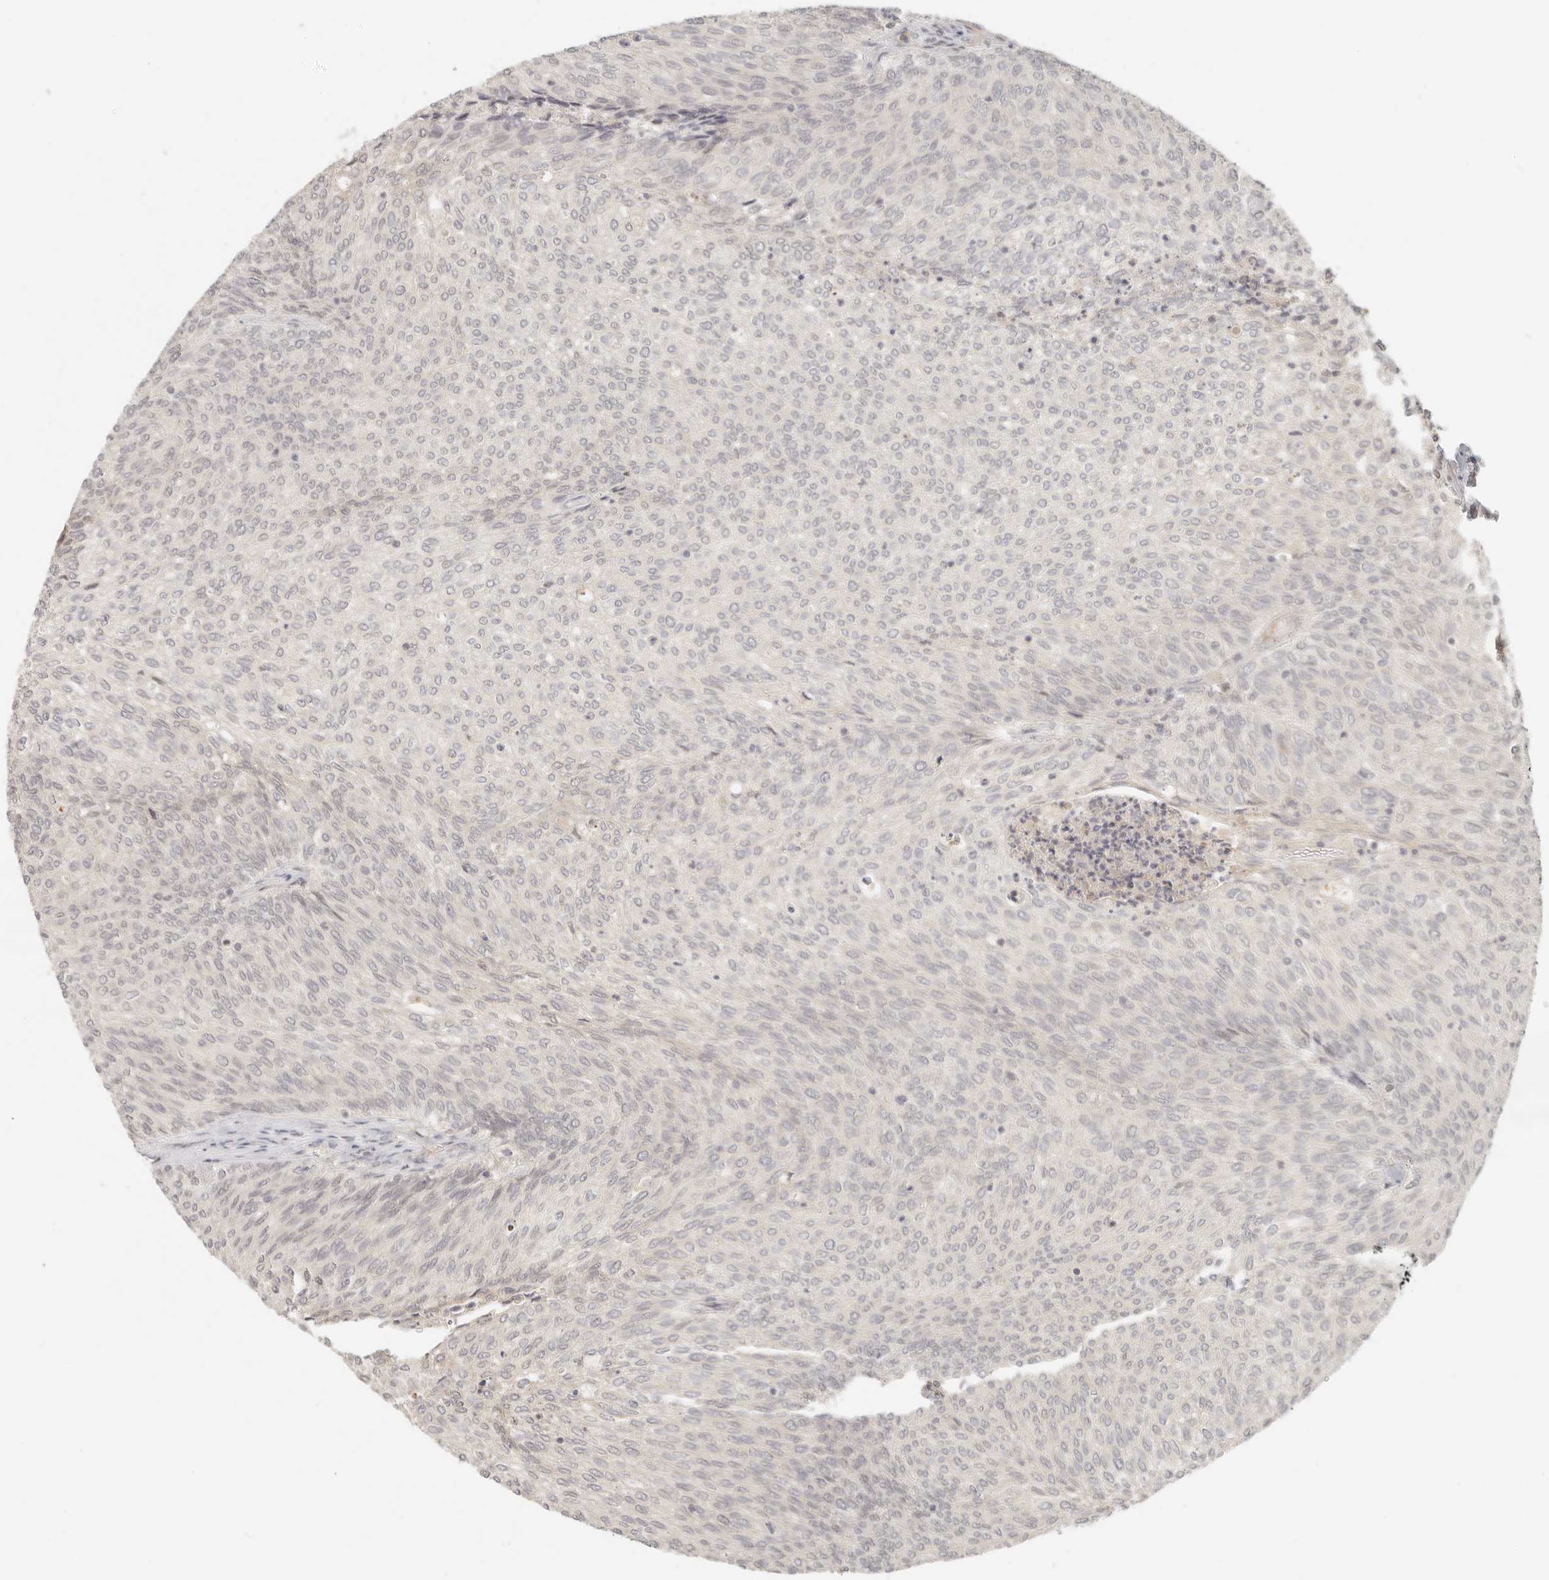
{"staining": {"intensity": "weak", "quantity": "25%-75%", "location": "nuclear"}, "tissue": "urothelial cancer", "cell_type": "Tumor cells", "image_type": "cancer", "snomed": [{"axis": "morphology", "description": "Urothelial carcinoma, Low grade"}, {"axis": "topography", "description": "Urinary bladder"}], "caption": "Urothelial cancer stained with a protein marker reveals weak staining in tumor cells.", "gene": "INTS11", "patient": {"sex": "female", "age": 79}}